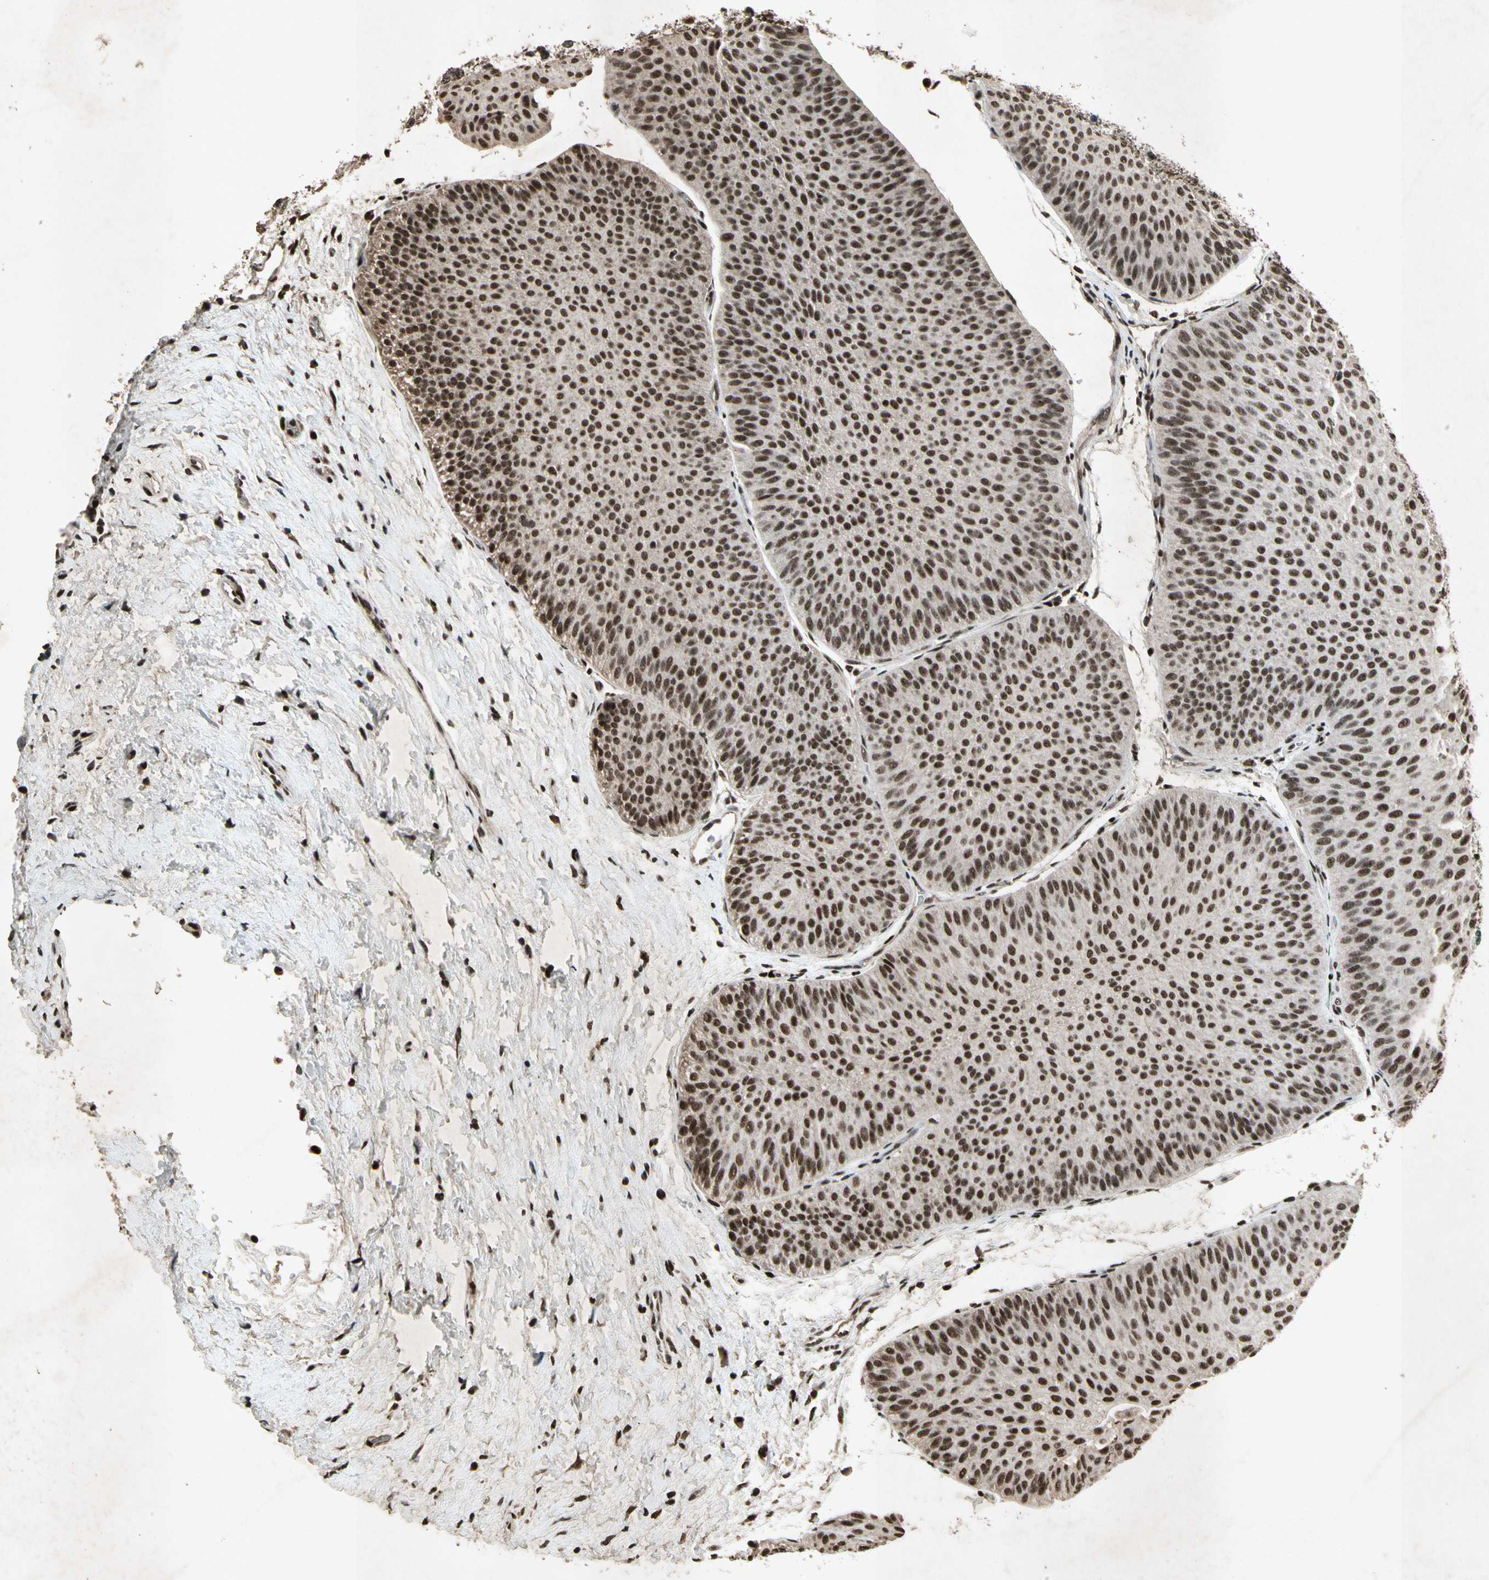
{"staining": {"intensity": "strong", "quantity": ">75%", "location": "nuclear"}, "tissue": "urothelial cancer", "cell_type": "Tumor cells", "image_type": "cancer", "snomed": [{"axis": "morphology", "description": "Urothelial carcinoma, Low grade"}, {"axis": "topography", "description": "Urinary bladder"}], "caption": "Immunohistochemical staining of human urothelial carcinoma (low-grade) displays high levels of strong nuclear expression in approximately >75% of tumor cells.", "gene": "TBX2", "patient": {"sex": "female", "age": 60}}